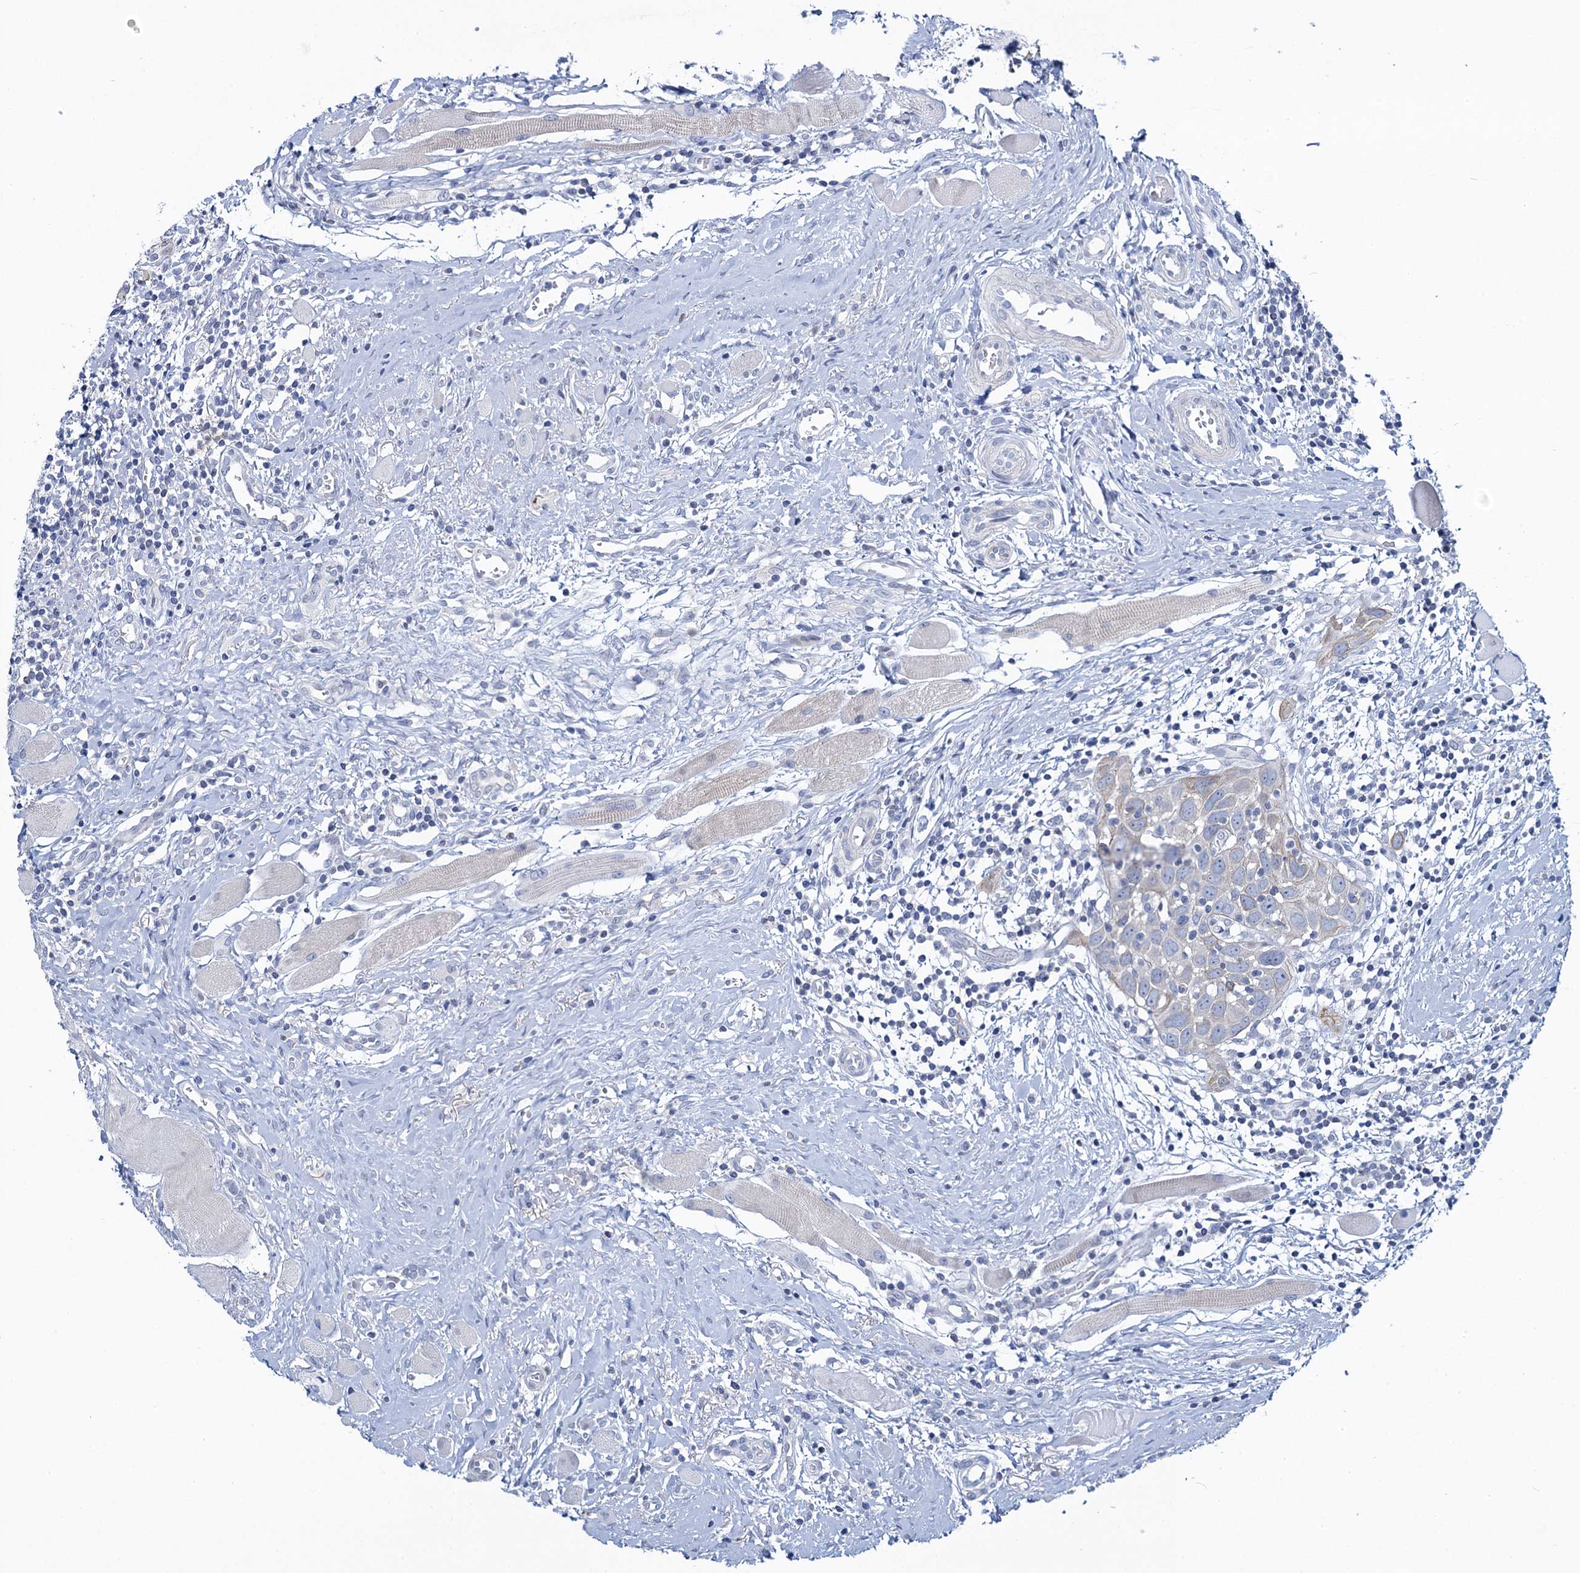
{"staining": {"intensity": "moderate", "quantity": "<25%", "location": "cytoplasmic/membranous"}, "tissue": "head and neck cancer", "cell_type": "Tumor cells", "image_type": "cancer", "snomed": [{"axis": "morphology", "description": "Squamous cell carcinoma, NOS"}, {"axis": "topography", "description": "Oral tissue"}, {"axis": "topography", "description": "Head-Neck"}], "caption": "The immunohistochemical stain highlights moderate cytoplasmic/membranous expression in tumor cells of squamous cell carcinoma (head and neck) tissue.", "gene": "TOX3", "patient": {"sex": "female", "age": 50}}